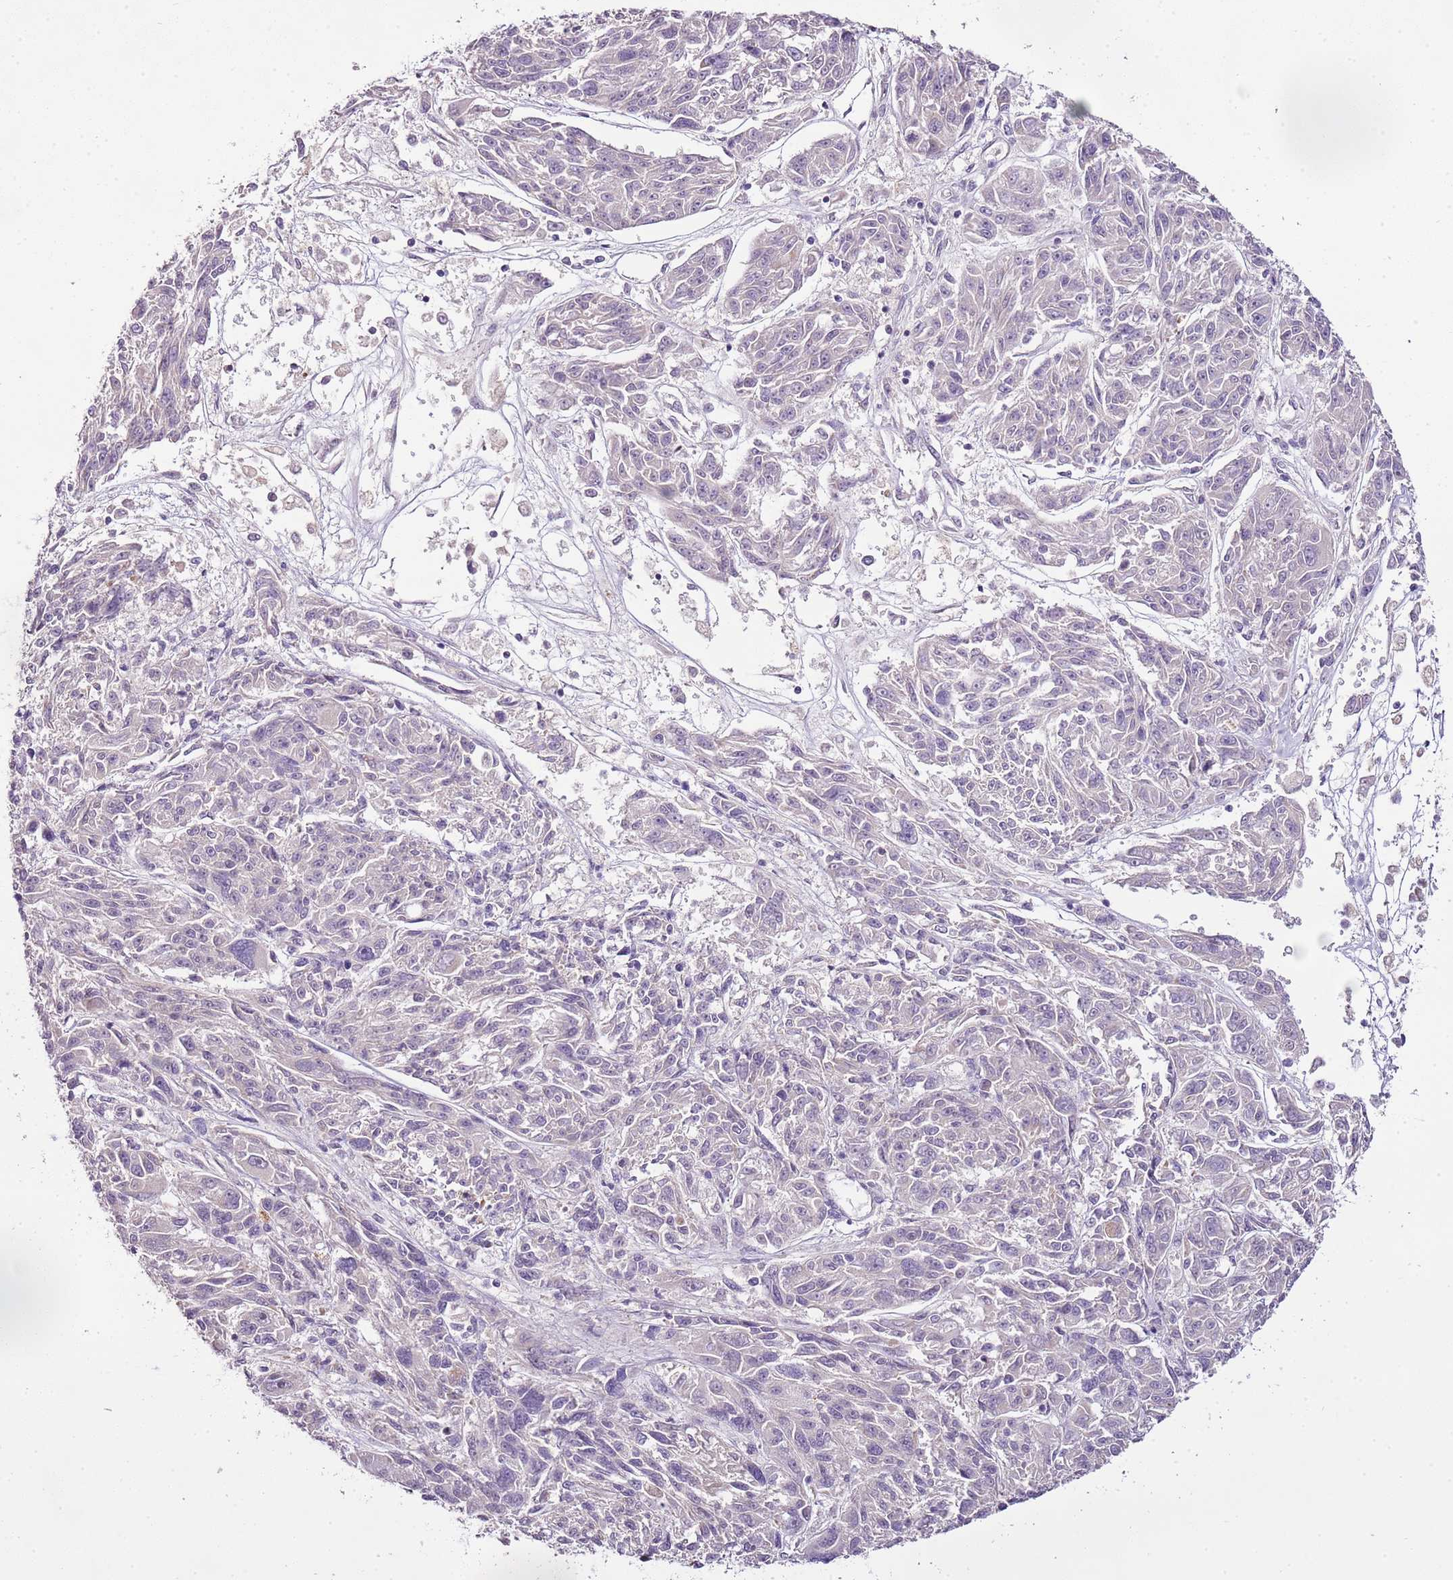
{"staining": {"intensity": "negative", "quantity": "none", "location": "none"}, "tissue": "melanoma", "cell_type": "Tumor cells", "image_type": "cancer", "snomed": [{"axis": "morphology", "description": "Malignant melanoma, NOS"}, {"axis": "topography", "description": "Skin"}], "caption": "An immunohistochemistry (IHC) micrograph of melanoma is shown. There is no staining in tumor cells of melanoma. (Stains: DAB (3,3'-diaminobenzidine) immunohistochemistry with hematoxylin counter stain, Microscopy: brightfield microscopy at high magnification).", "gene": "CMKLR1", "patient": {"sex": "male", "age": 53}}